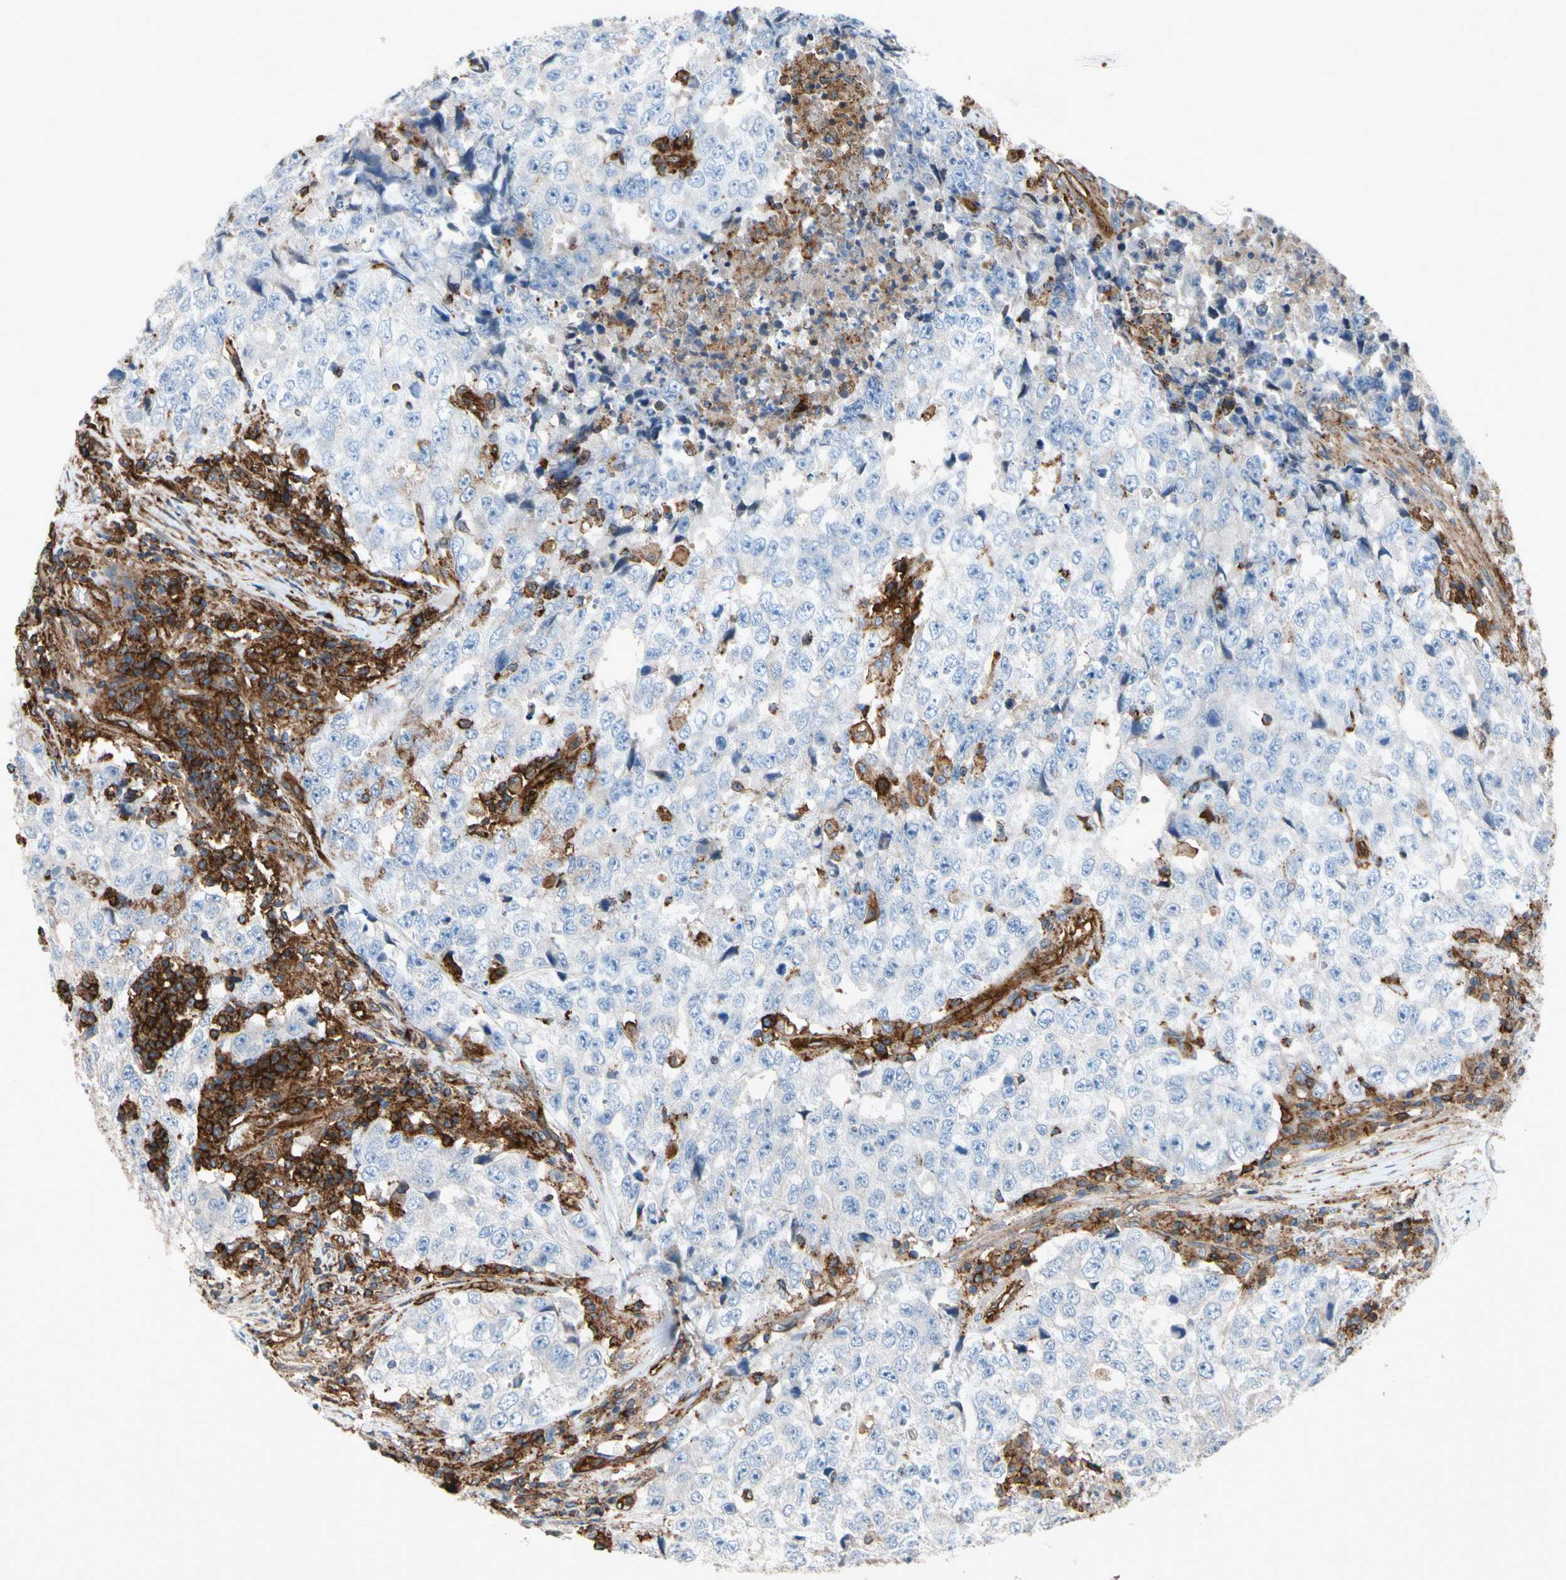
{"staining": {"intensity": "moderate", "quantity": "<25%", "location": "cytoplasmic/membranous"}, "tissue": "testis cancer", "cell_type": "Tumor cells", "image_type": "cancer", "snomed": [{"axis": "morphology", "description": "Necrosis, NOS"}, {"axis": "morphology", "description": "Carcinoma, Embryonal, NOS"}, {"axis": "topography", "description": "Testis"}], "caption": "This image exhibits immunohistochemistry staining of human embryonal carcinoma (testis), with low moderate cytoplasmic/membranous staining in approximately <25% of tumor cells.", "gene": "NDFIP2", "patient": {"sex": "male", "age": 19}}